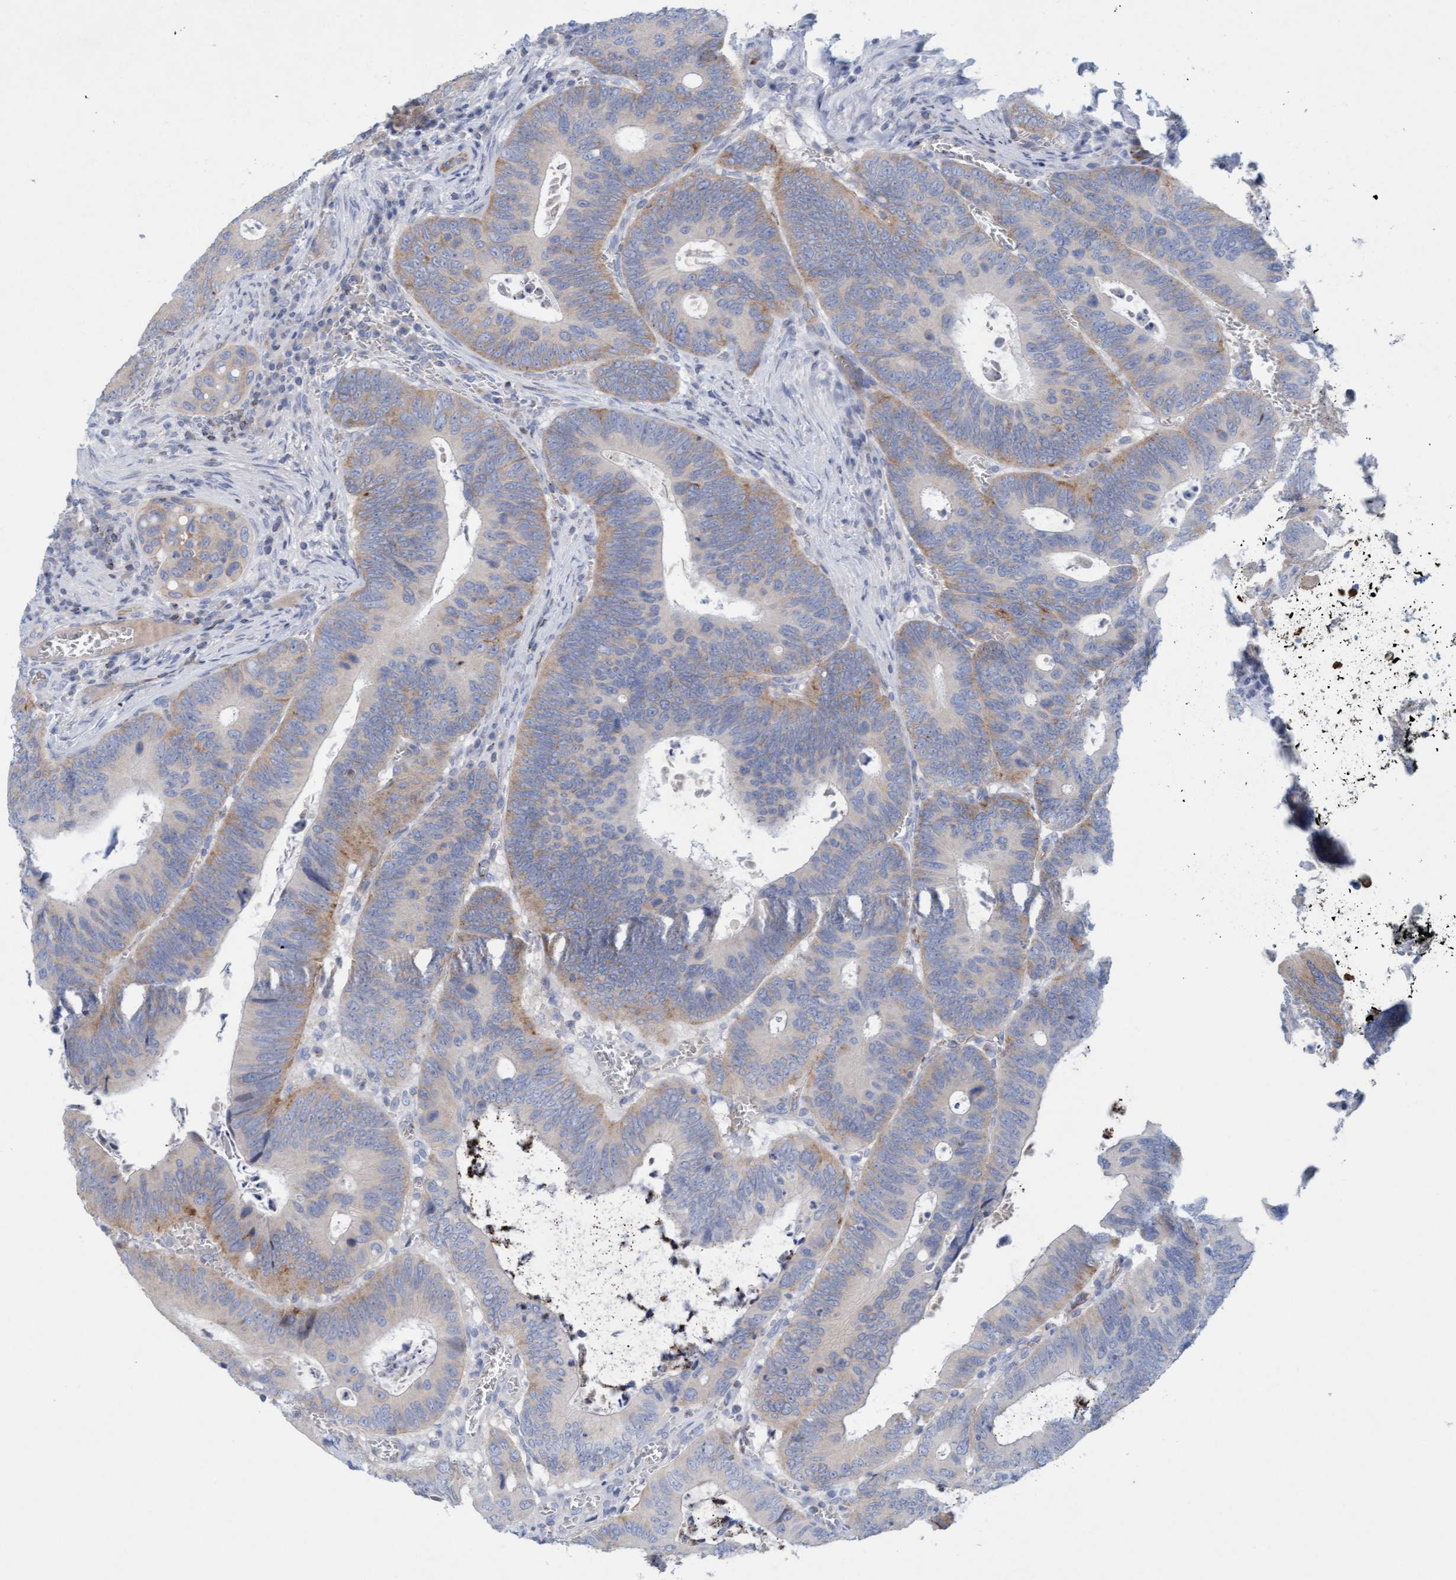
{"staining": {"intensity": "weak", "quantity": "25%-75%", "location": "cytoplasmic/membranous"}, "tissue": "colorectal cancer", "cell_type": "Tumor cells", "image_type": "cancer", "snomed": [{"axis": "morphology", "description": "Inflammation, NOS"}, {"axis": "morphology", "description": "Adenocarcinoma, NOS"}, {"axis": "topography", "description": "Colon"}], "caption": "Colorectal cancer (adenocarcinoma) tissue exhibits weak cytoplasmic/membranous positivity in about 25%-75% of tumor cells, visualized by immunohistochemistry.", "gene": "SIGIRR", "patient": {"sex": "male", "age": 72}}